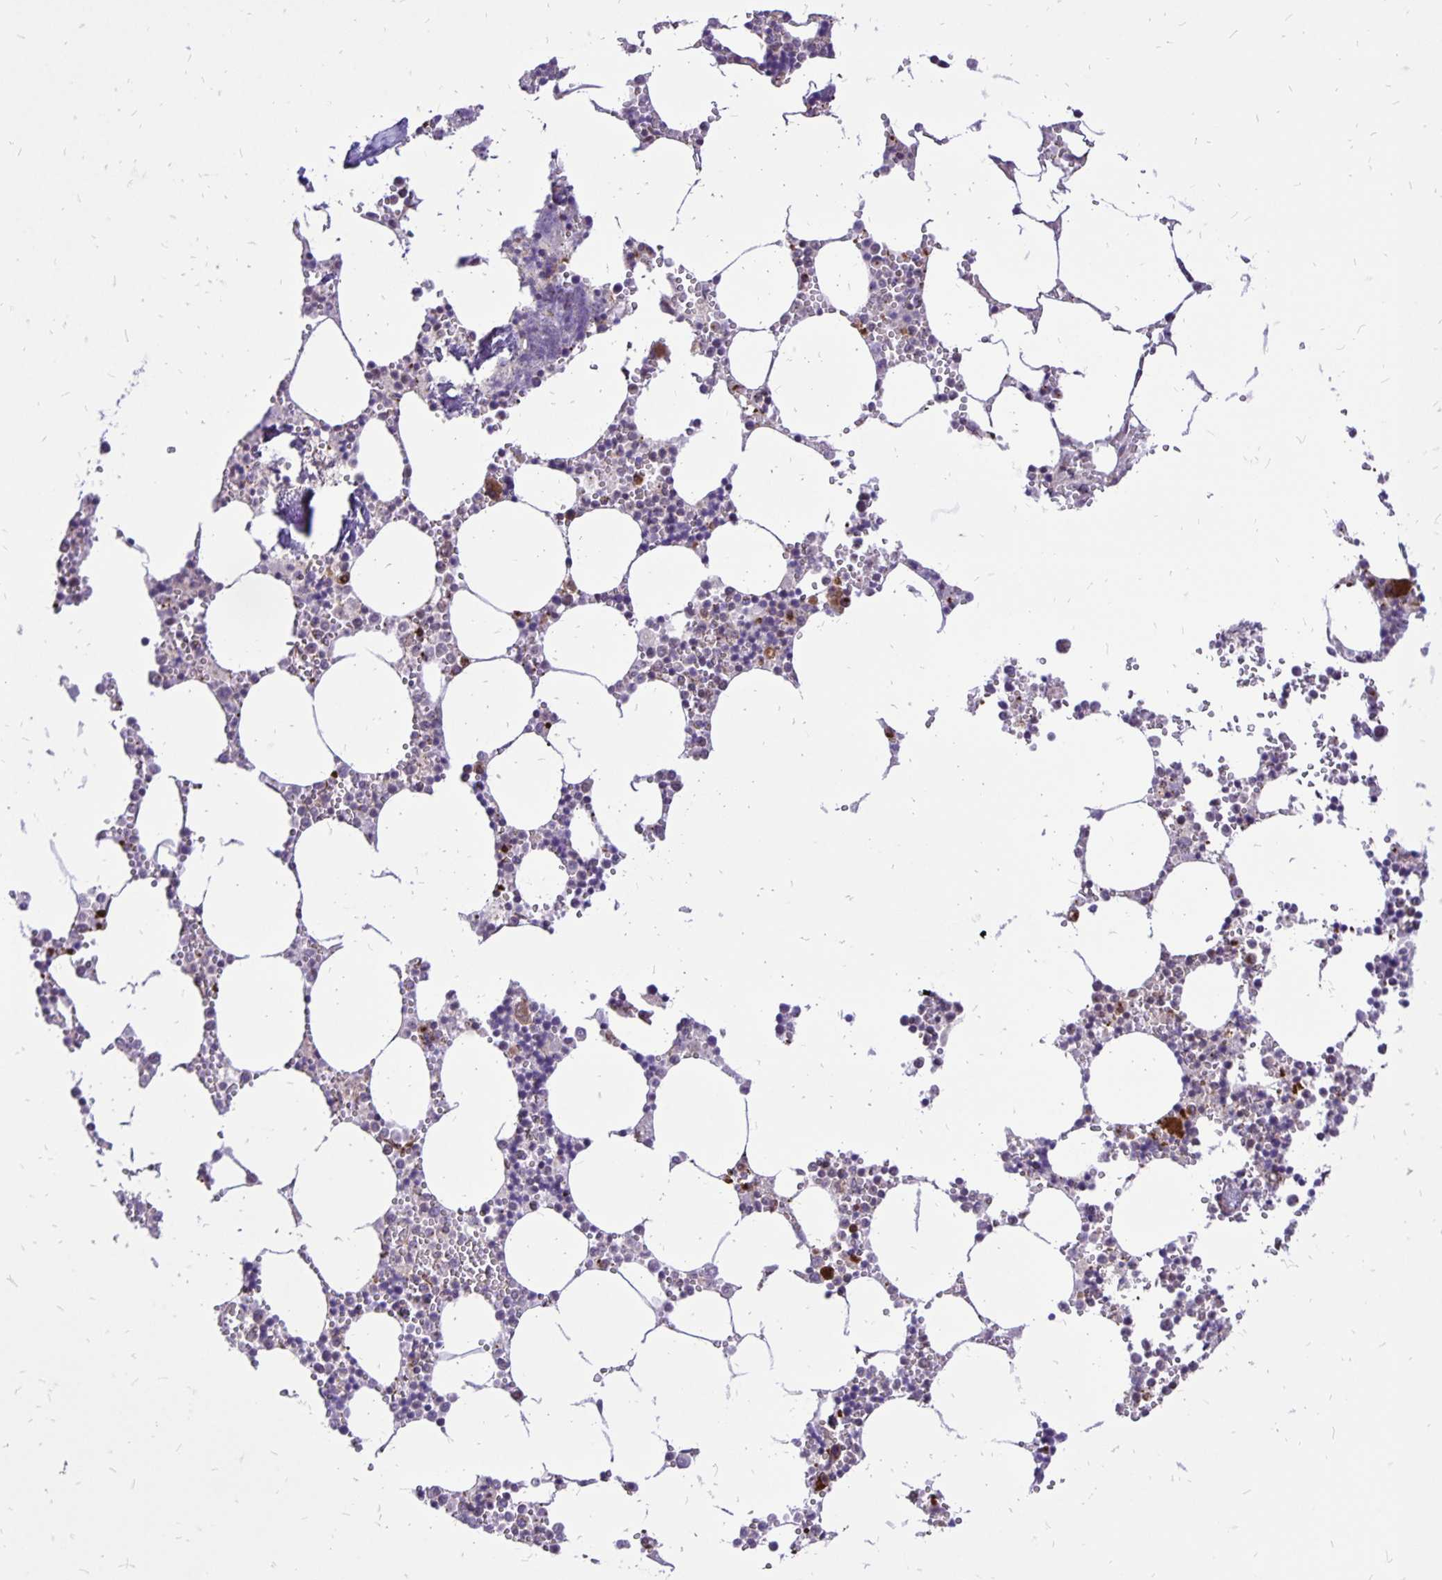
{"staining": {"intensity": "strong", "quantity": "<25%", "location": "cytoplasmic/membranous"}, "tissue": "bone marrow", "cell_type": "Hematopoietic cells", "image_type": "normal", "snomed": [{"axis": "morphology", "description": "Normal tissue, NOS"}, {"axis": "topography", "description": "Bone marrow"}], "caption": "The immunohistochemical stain labels strong cytoplasmic/membranous positivity in hematopoietic cells of benign bone marrow.", "gene": "GOLGA5", "patient": {"sex": "male", "age": 54}}